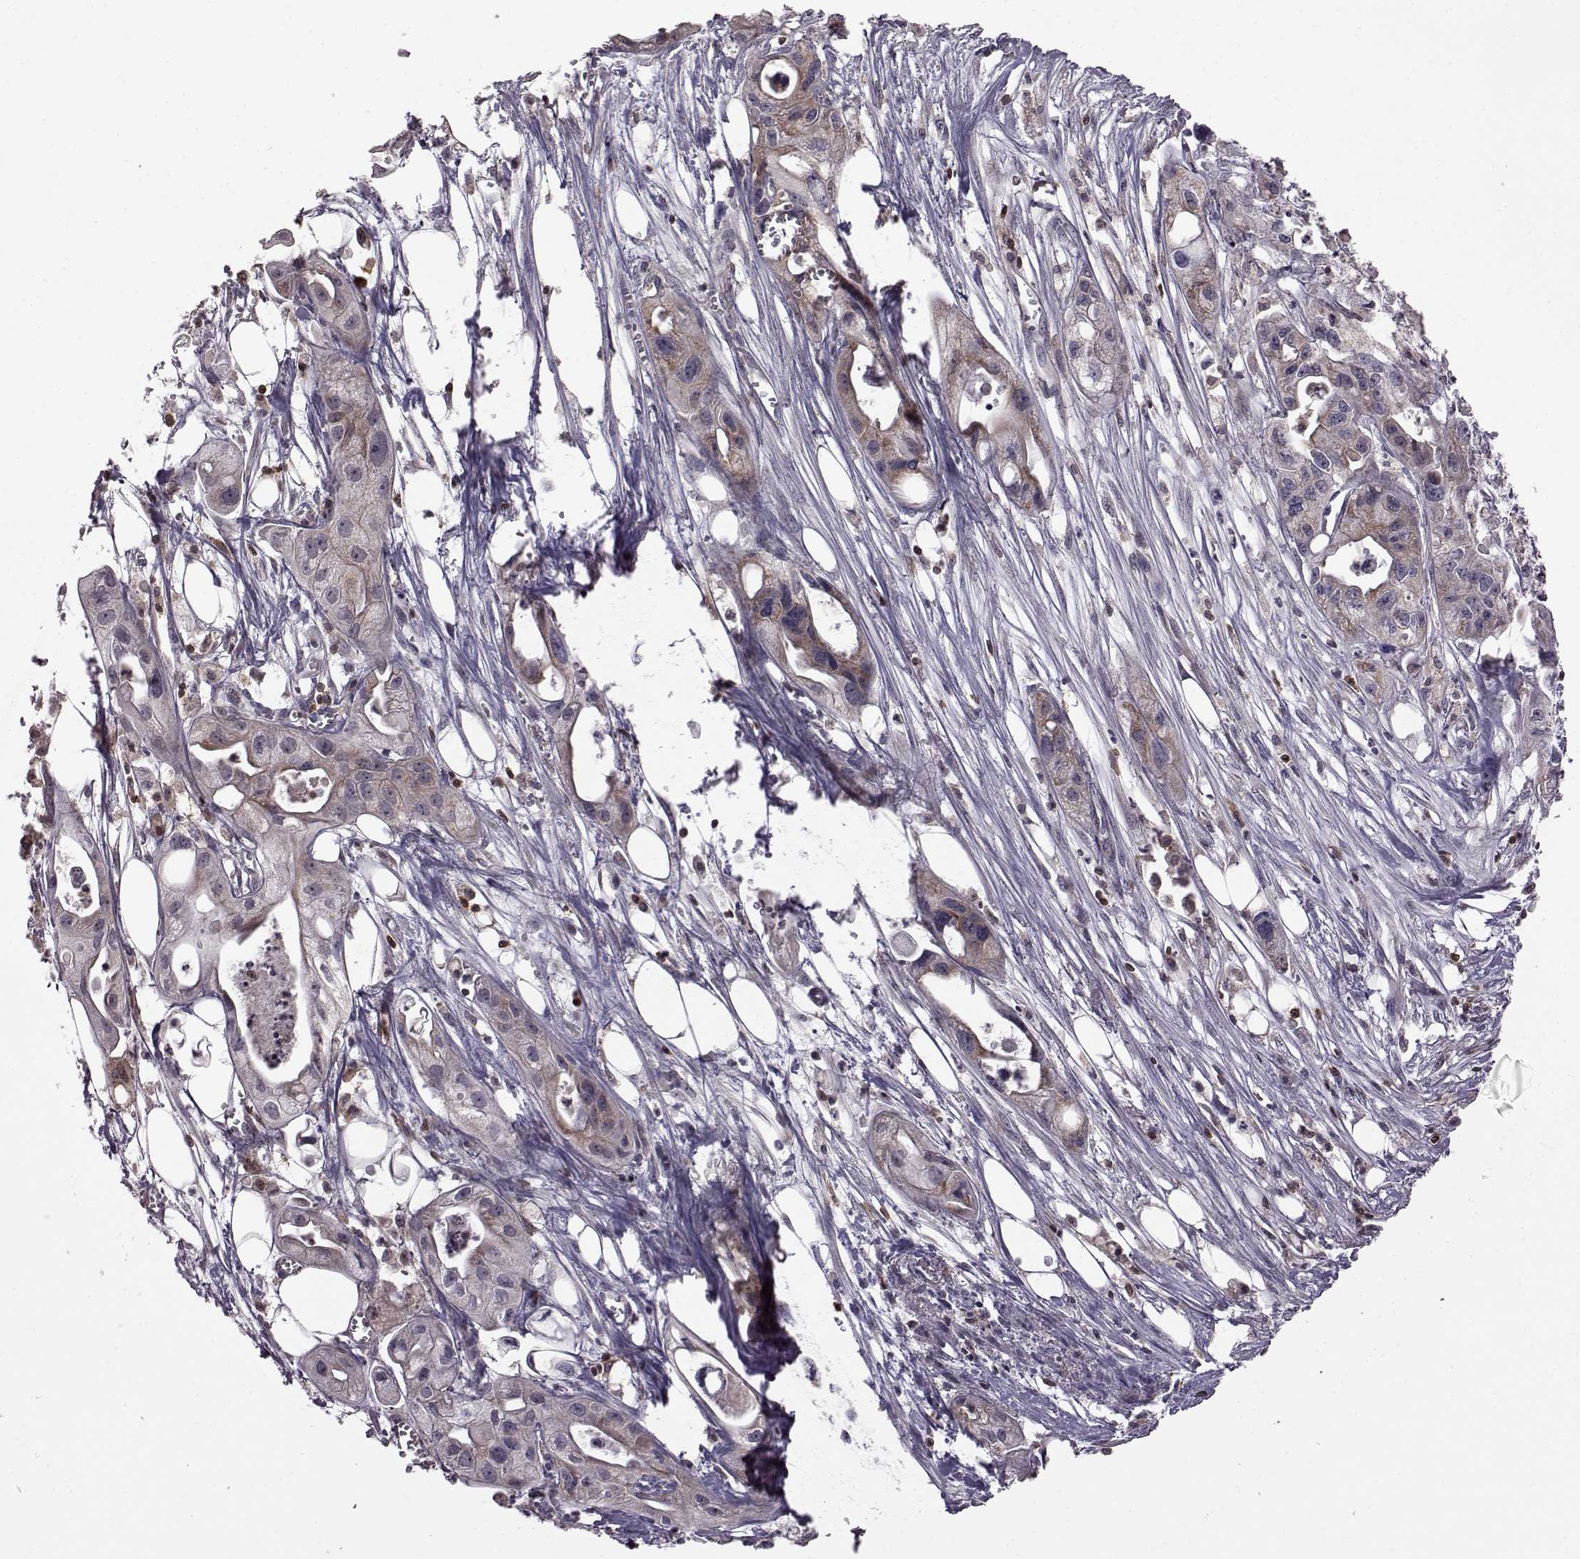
{"staining": {"intensity": "moderate", "quantity": "<25%", "location": "cytoplasmic/membranous"}, "tissue": "pancreatic cancer", "cell_type": "Tumor cells", "image_type": "cancer", "snomed": [{"axis": "morphology", "description": "Adenocarcinoma, NOS"}, {"axis": "topography", "description": "Pancreas"}], "caption": "This is a photomicrograph of immunohistochemistry staining of pancreatic adenocarcinoma, which shows moderate expression in the cytoplasmic/membranous of tumor cells.", "gene": "DOK2", "patient": {"sex": "male", "age": 70}}